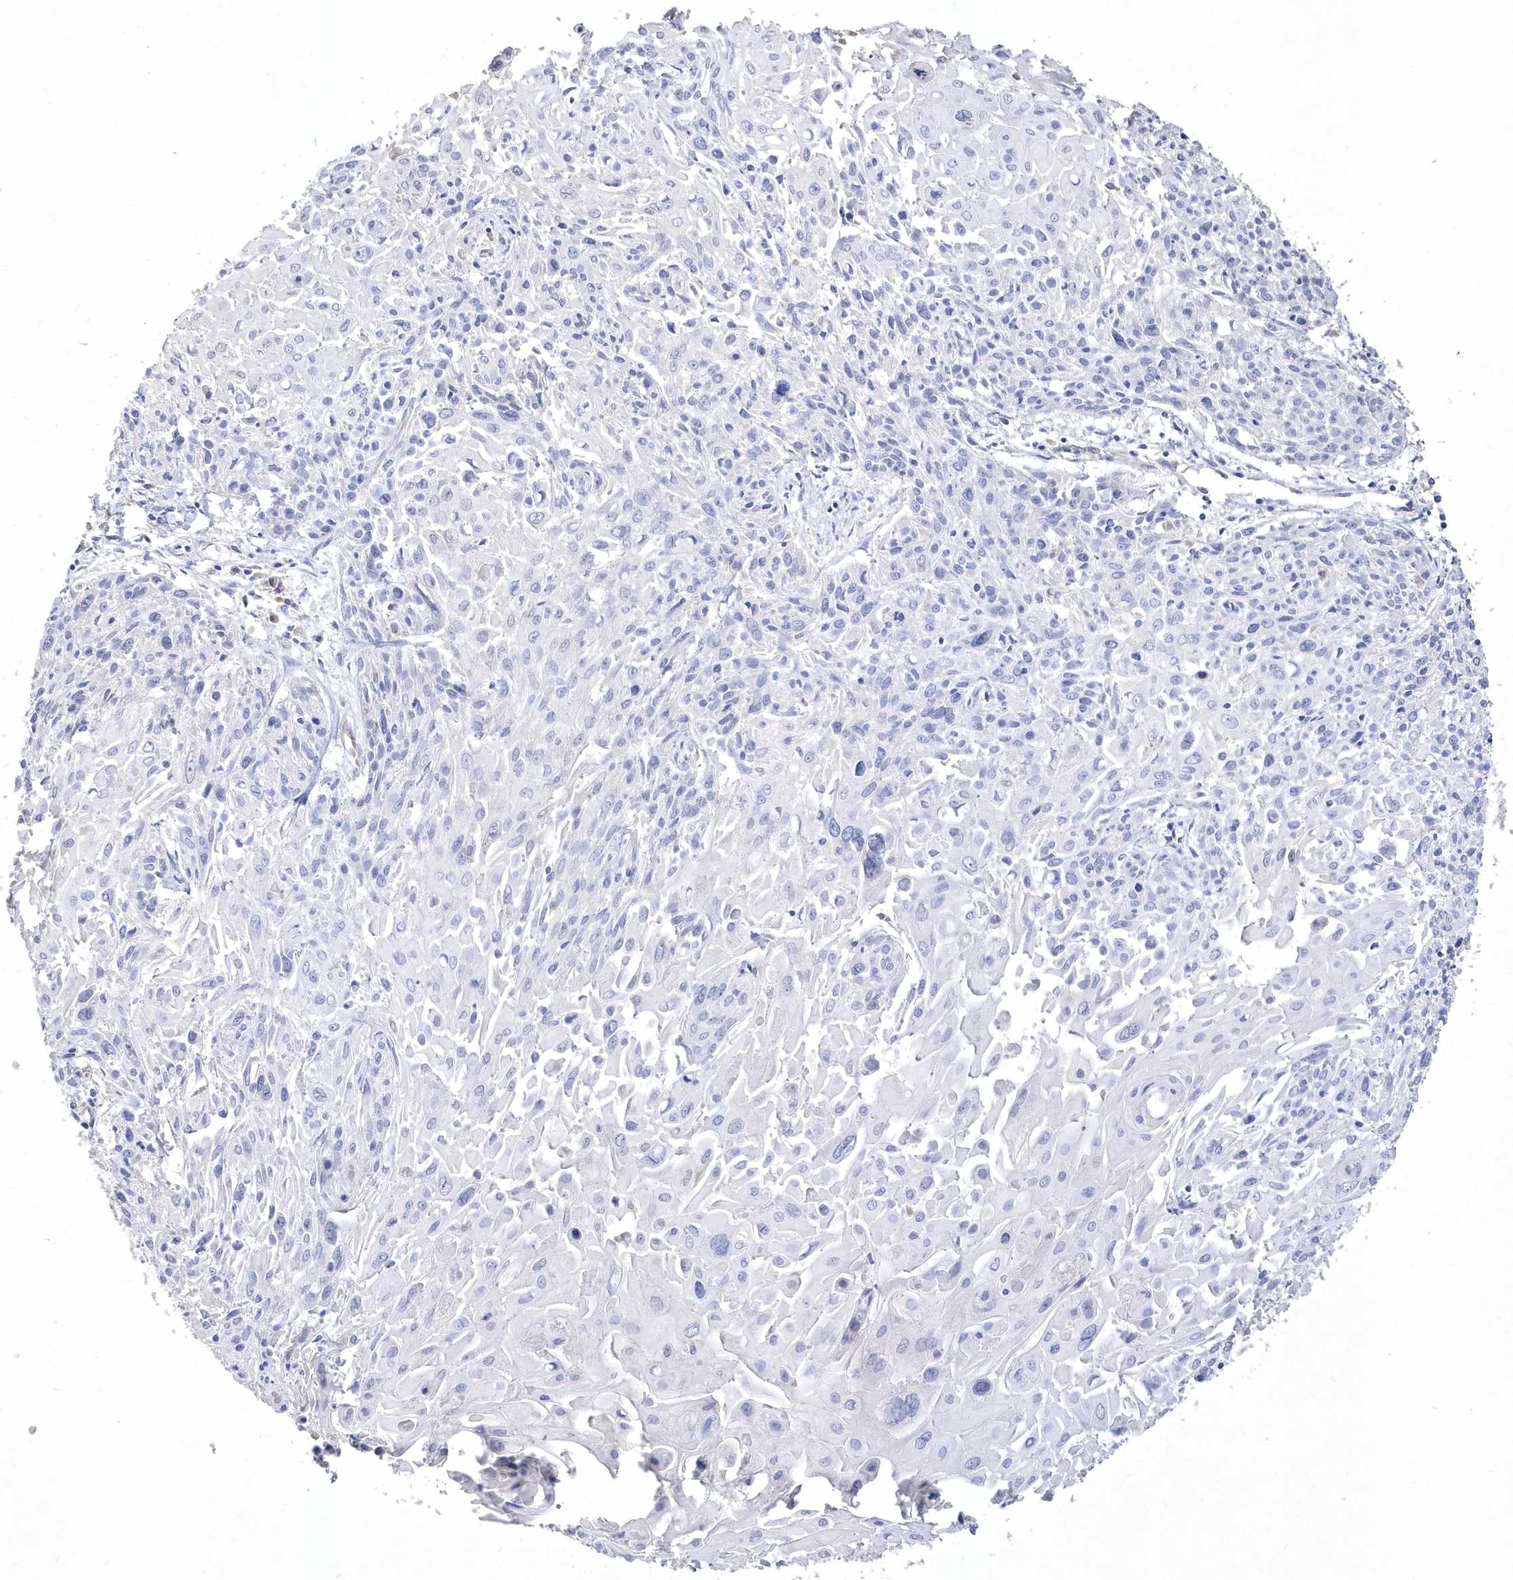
{"staining": {"intensity": "negative", "quantity": "none", "location": "none"}, "tissue": "cervical cancer", "cell_type": "Tumor cells", "image_type": "cancer", "snomed": [{"axis": "morphology", "description": "Squamous cell carcinoma, NOS"}, {"axis": "topography", "description": "Cervix"}], "caption": "Immunohistochemistry (IHC) image of cervical cancer stained for a protein (brown), which exhibits no positivity in tumor cells.", "gene": "DGAT1", "patient": {"sex": "female", "age": 51}}